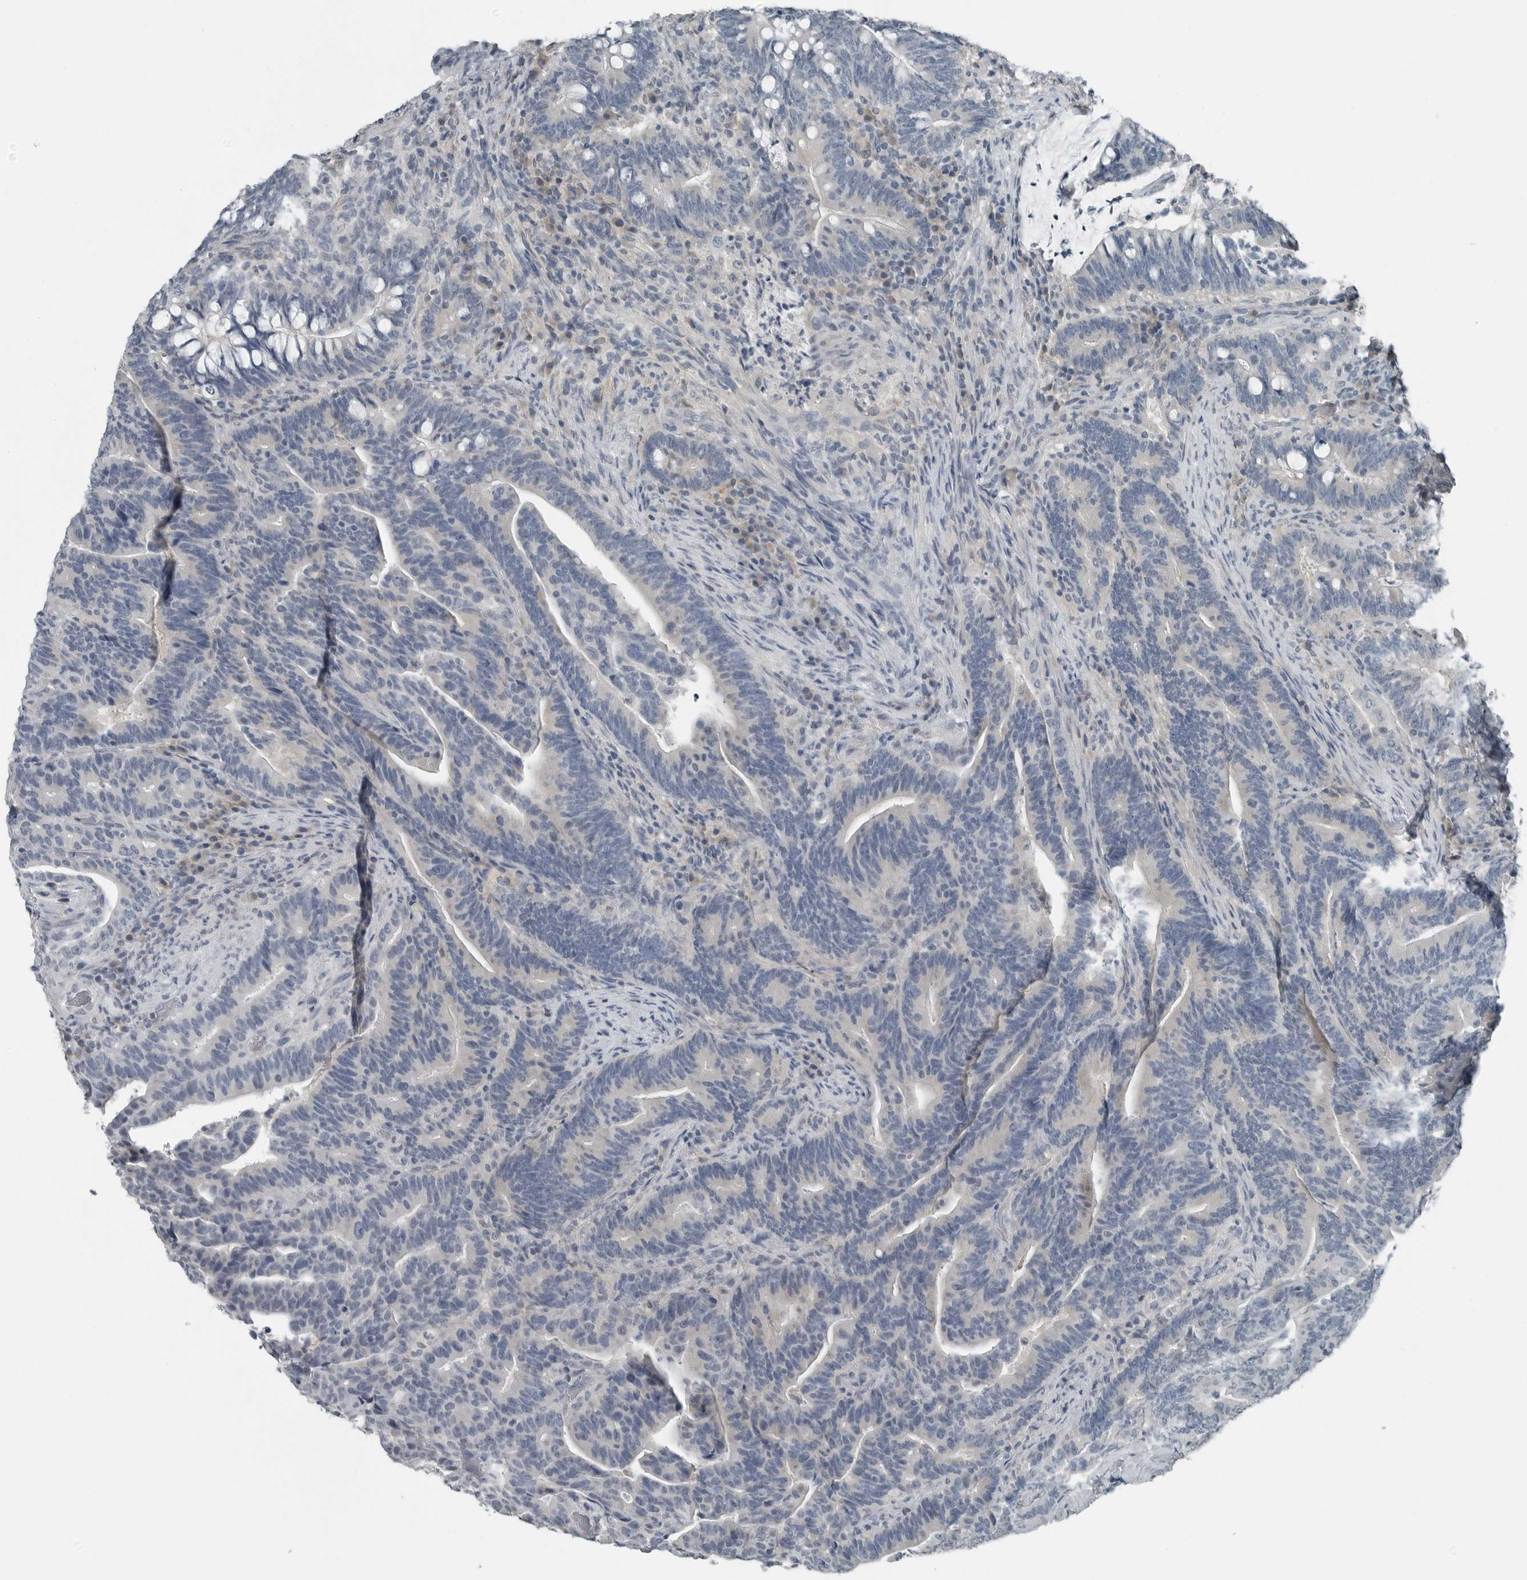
{"staining": {"intensity": "negative", "quantity": "none", "location": "none"}, "tissue": "colorectal cancer", "cell_type": "Tumor cells", "image_type": "cancer", "snomed": [{"axis": "morphology", "description": "Adenocarcinoma, NOS"}, {"axis": "topography", "description": "Colon"}], "caption": "Tumor cells are negative for brown protein staining in adenocarcinoma (colorectal).", "gene": "KYAT1", "patient": {"sex": "female", "age": 66}}